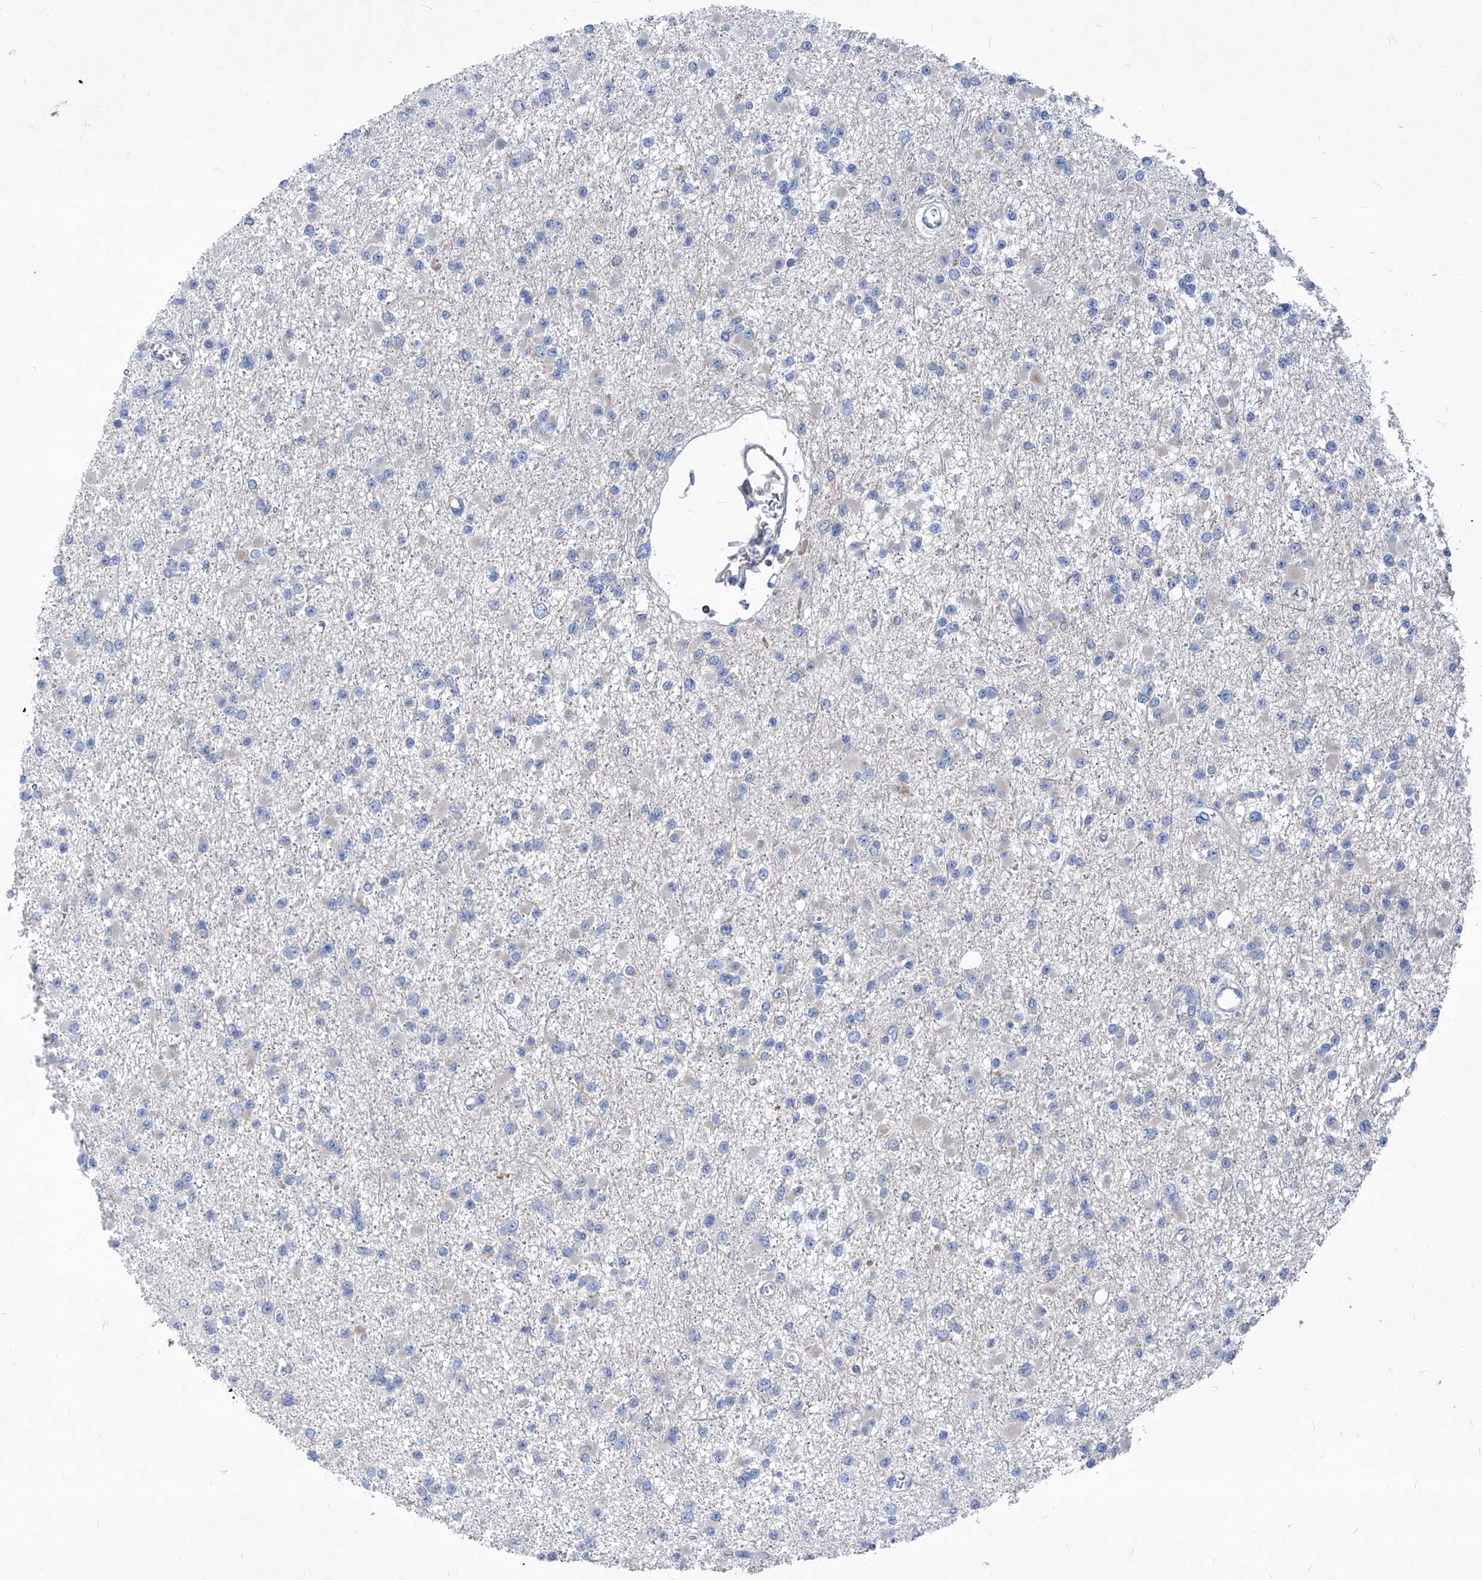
{"staining": {"intensity": "negative", "quantity": "none", "location": "none"}, "tissue": "glioma", "cell_type": "Tumor cells", "image_type": "cancer", "snomed": [{"axis": "morphology", "description": "Glioma, malignant, Low grade"}, {"axis": "topography", "description": "Brain"}], "caption": "High magnification brightfield microscopy of malignant low-grade glioma stained with DAB (3,3'-diaminobenzidine) (brown) and counterstained with hematoxylin (blue): tumor cells show no significant positivity.", "gene": "EPHA8", "patient": {"sex": "female", "age": 22}}